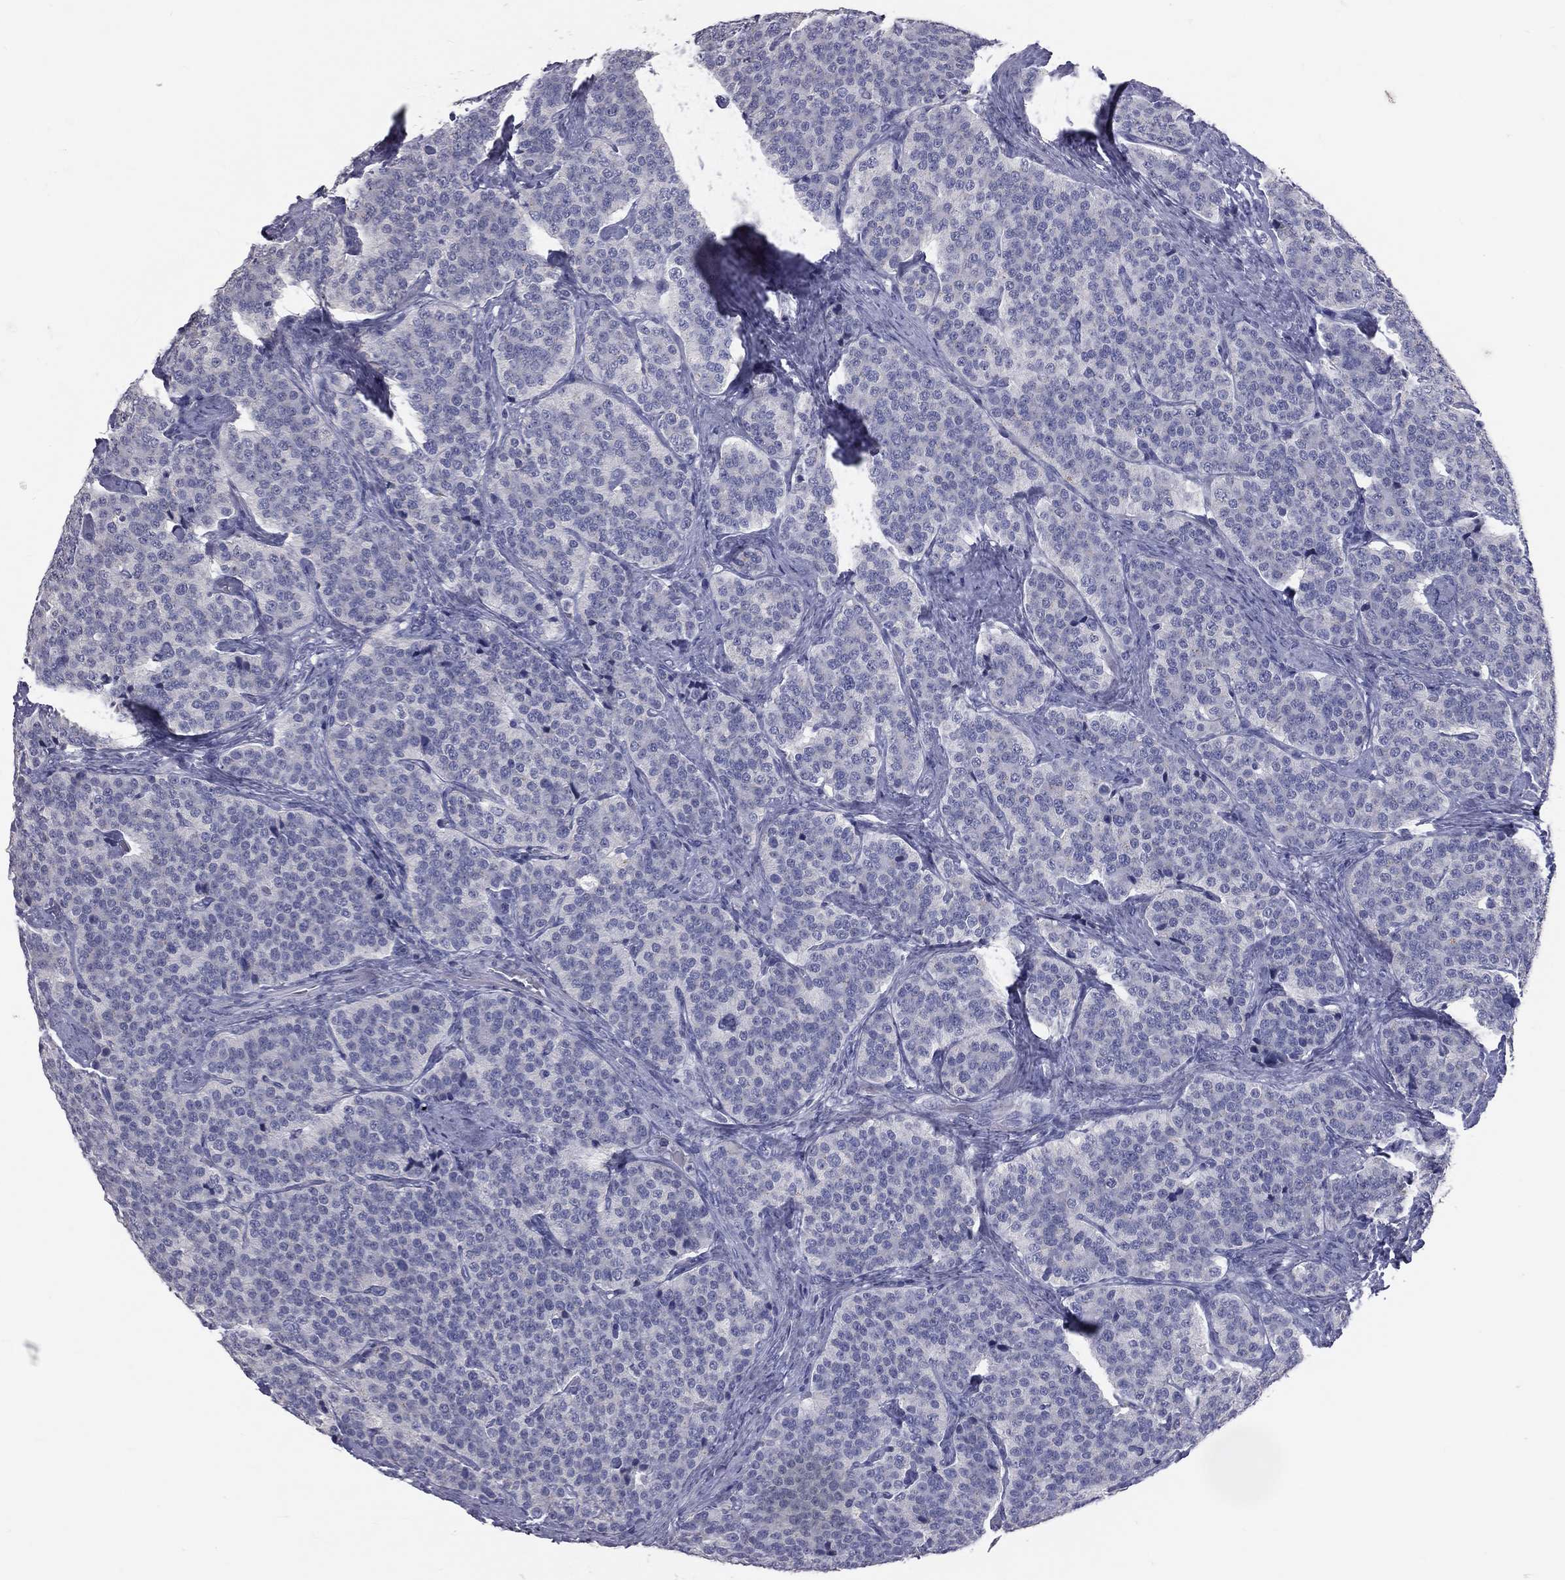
{"staining": {"intensity": "negative", "quantity": "none", "location": "none"}, "tissue": "carcinoid", "cell_type": "Tumor cells", "image_type": "cancer", "snomed": [{"axis": "morphology", "description": "Carcinoid, malignant, NOS"}, {"axis": "topography", "description": "Small intestine"}], "caption": "This is an immunohistochemistry image of carcinoid (malignant). There is no positivity in tumor cells.", "gene": "TFPI2", "patient": {"sex": "female", "age": 58}}